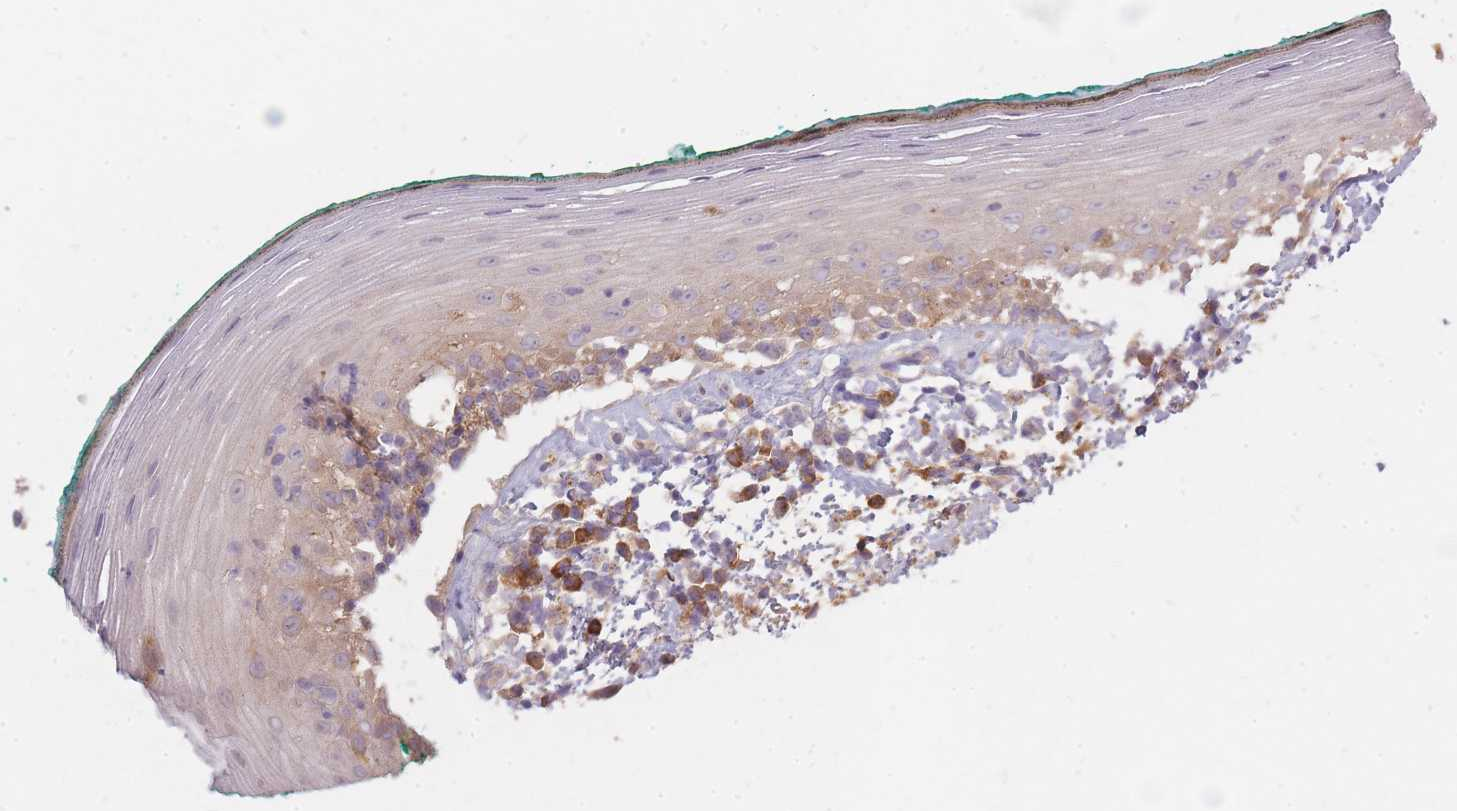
{"staining": {"intensity": "moderate", "quantity": "25%-75%", "location": "cytoplasmic/membranous"}, "tissue": "oral mucosa", "cell_type": "Squamous epithelial cells", "image_type": "normal", "snomed": [{"axis": "morphology", "description": "Normal tissue, NOS"}, {"axis": "topography", "description": "Oral tissue"}], "caption": "Brown immunohistochemical staining in benign oral mucosa displays moderate cytoplasmic/membranous staining in about 25%-75% of squamous epithelial cells. The staining was performed using DAB, with brown indicating positive protein expression. Nuclei are stained blue with hematoxylin.", "gene": "SMIM14", "patient": {"sex": "female", "age": 83}}